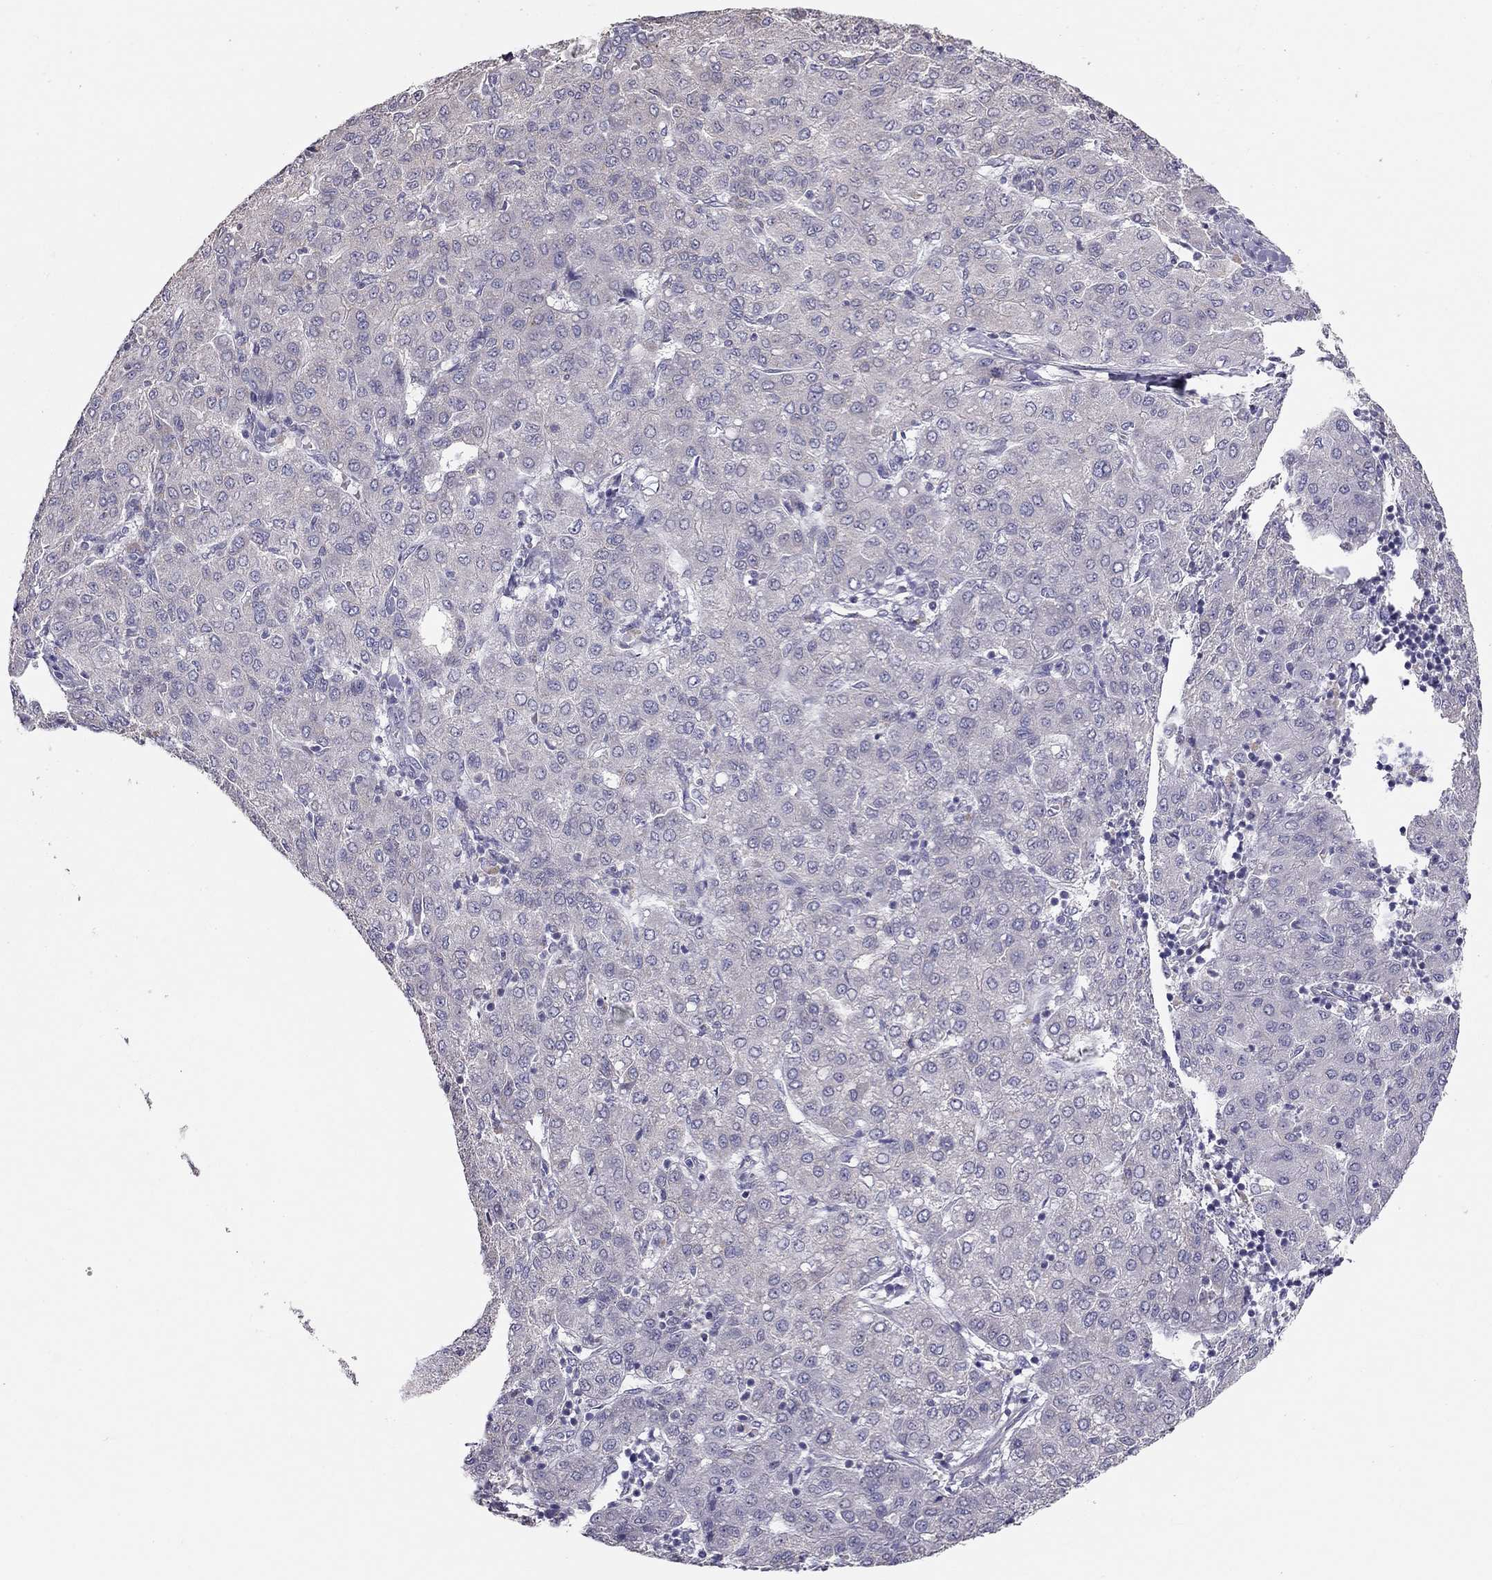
{"staining": {"intensity": "negative", "quantity": "none", "location": "none"}, "tissue": "liver cancer", "cell_type": "Tumor cells", "image_type": "cancer", "snomed": [{"axis": "morphology", "description": "Carcinoma, Hepatocellular, NOS"}, {"axis": "topography", "description": "Liver"}], "caption": "High power microscopy micrograph of an immunohistochemistry (IHC) image of hepatocellular carcinoma (liver), revealing no significant expression in tumor cells.", "gene": "LRIT3", "patient": {"sex": "male", "age": 65}}